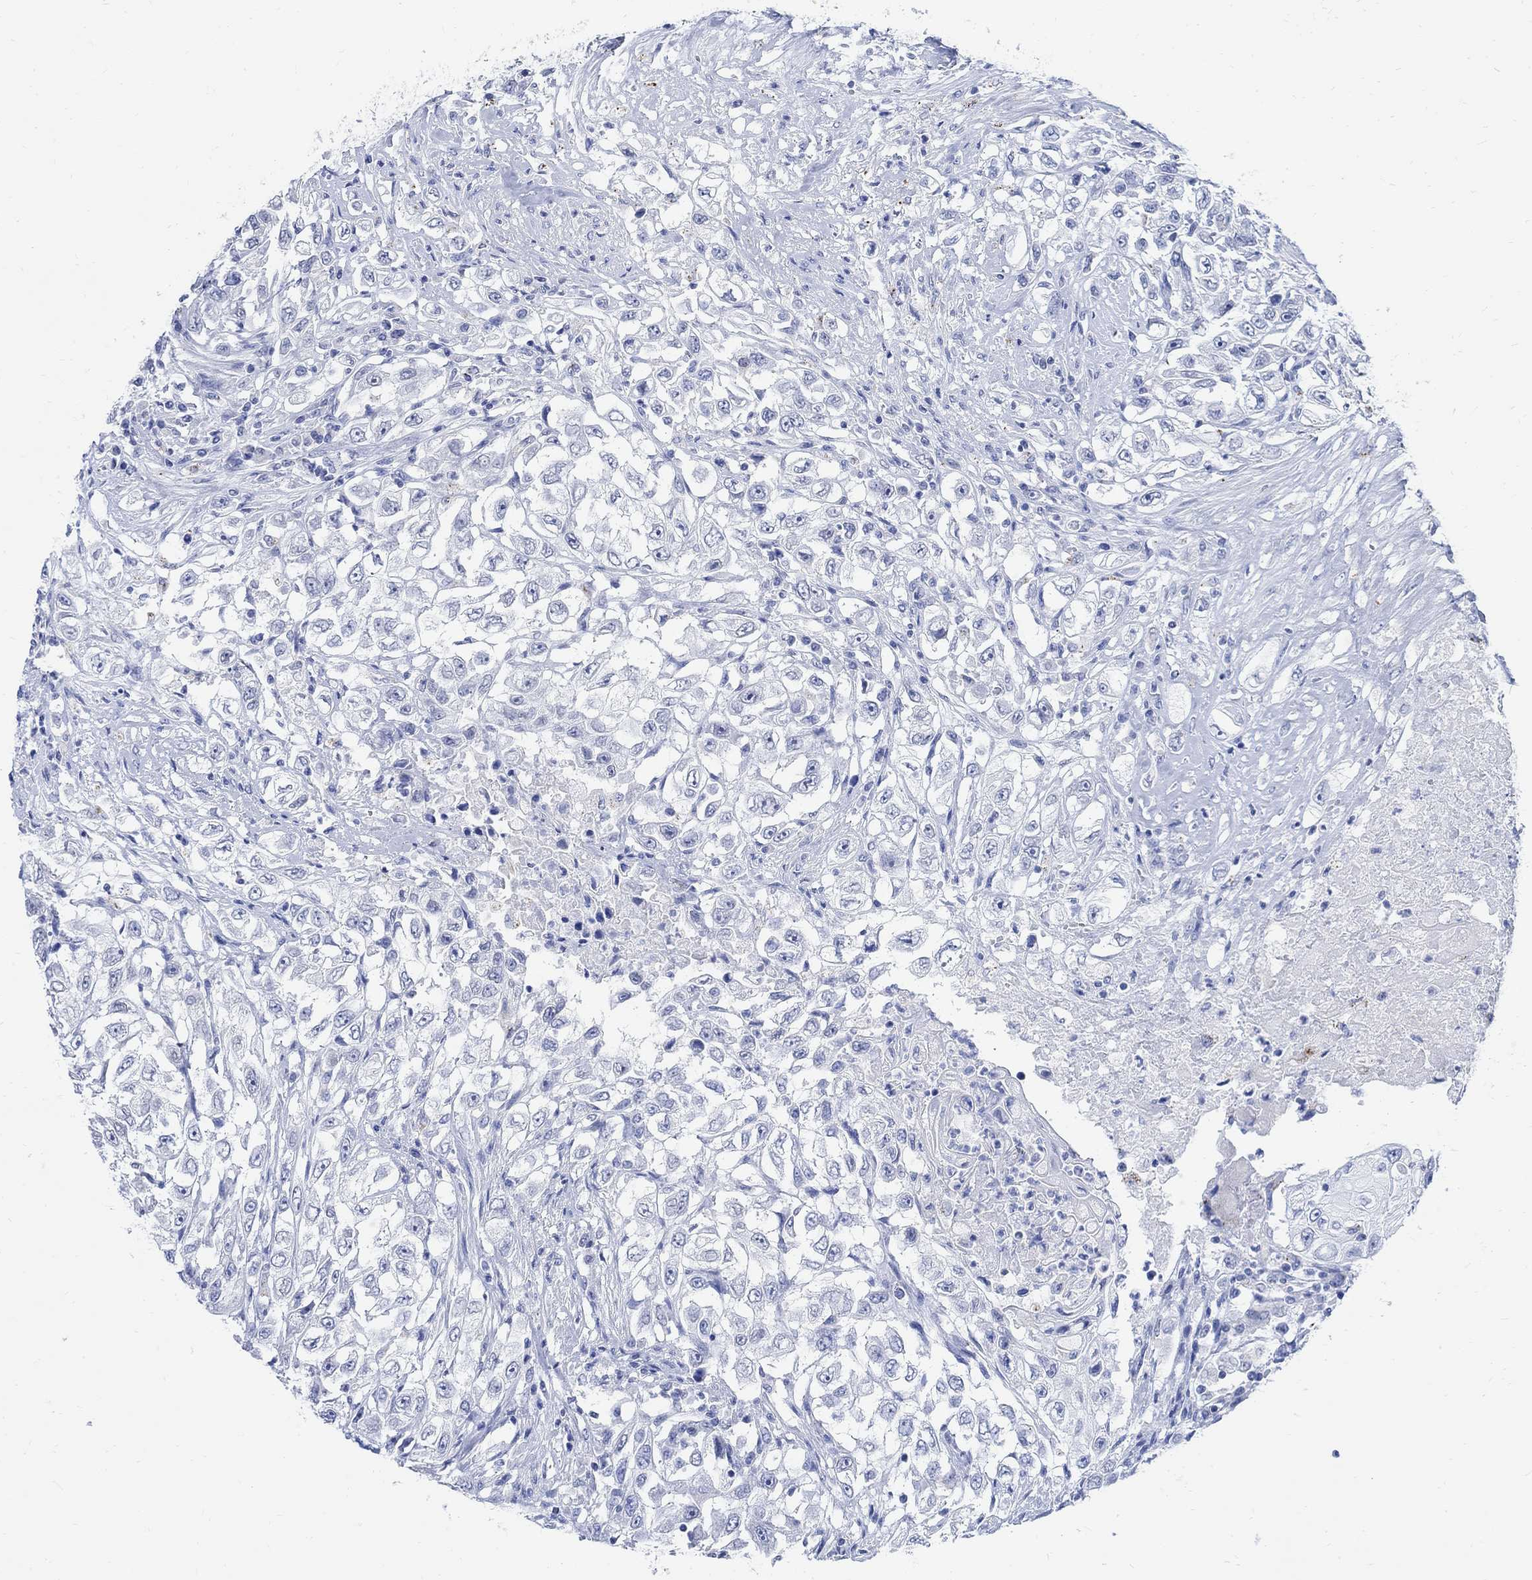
{"staining": {"intensity": "negative", "quantity": "none", "location": "none"}, "tissue": "urothelial cancer", "cell_type": "Tumor cells", "image_type": "cancer", "snomed": [{"axis": "morphology", "description": "Urothelial carcinoma, High grade"}, {"axis": "topography", "description": "Urinary bladder"}], "caption": "IHC photomicrograph of neoplastic tissue: human urothelial cancer stained with DAB reveals no significant protein positivity in tumor cells. Nuclei are stained in blue.", "gene": "CAMK2N1", "patient": {"sex": "female", "age": 56}}